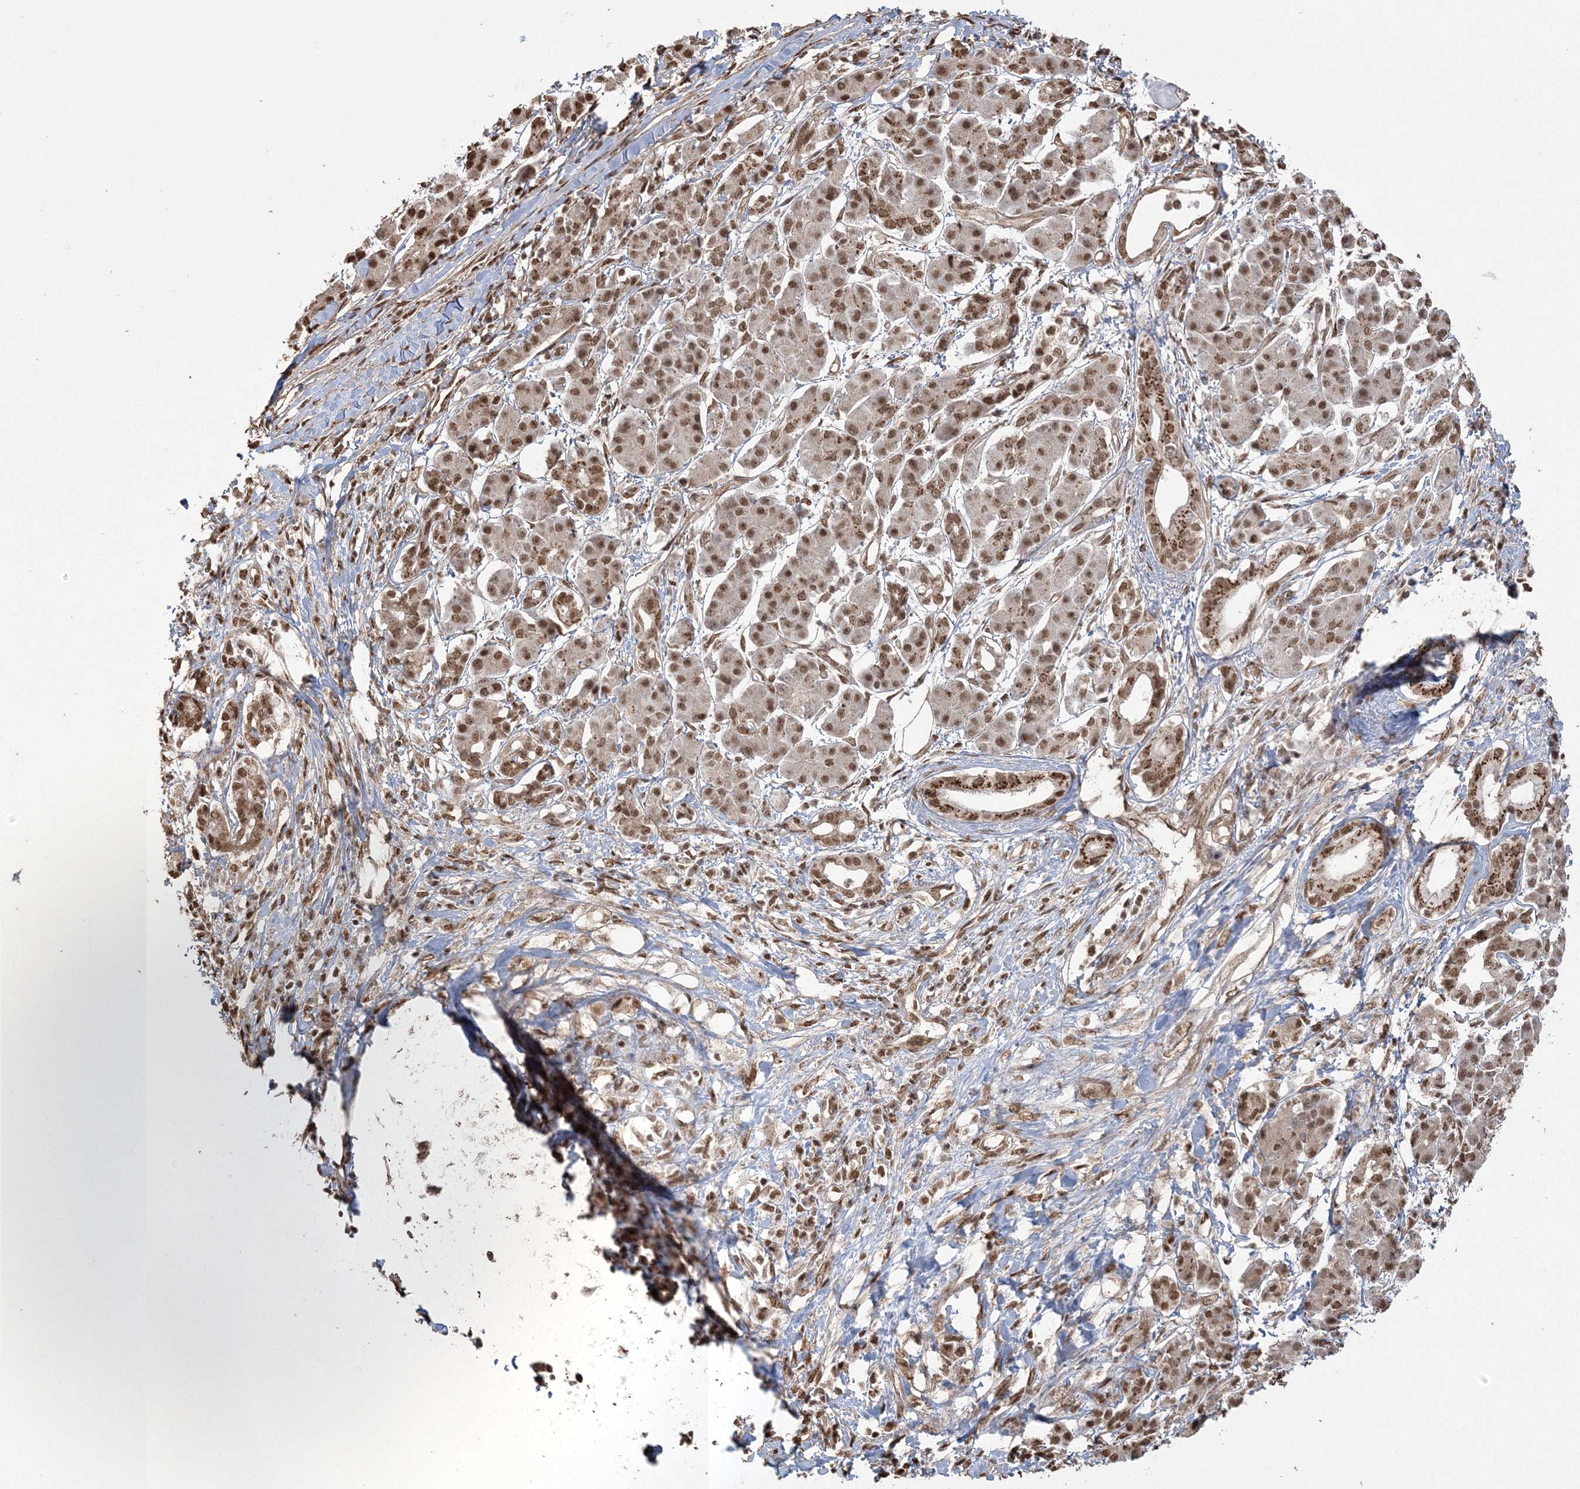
{"staining": {"intensity": "moderate", "quantity": ">75%", "location": "nuclear"}, "tissue": "pancreatic cancer", "cell_type": "Tumor cells", "image_type": "cancer", "snomed": [{"axis": "morphology", "description": "Adenocarcinoma, NOS"}, {"axis": "topography", "description": "Pancreas"}], "caption": "Protein staining exhibits moderate nuclear expression in approximately >75% of tumor cells in pancreatic cancer (adenocarcinoma).", "gene": "ZNF839", "patient": {"sex": "female", "age": 56}}